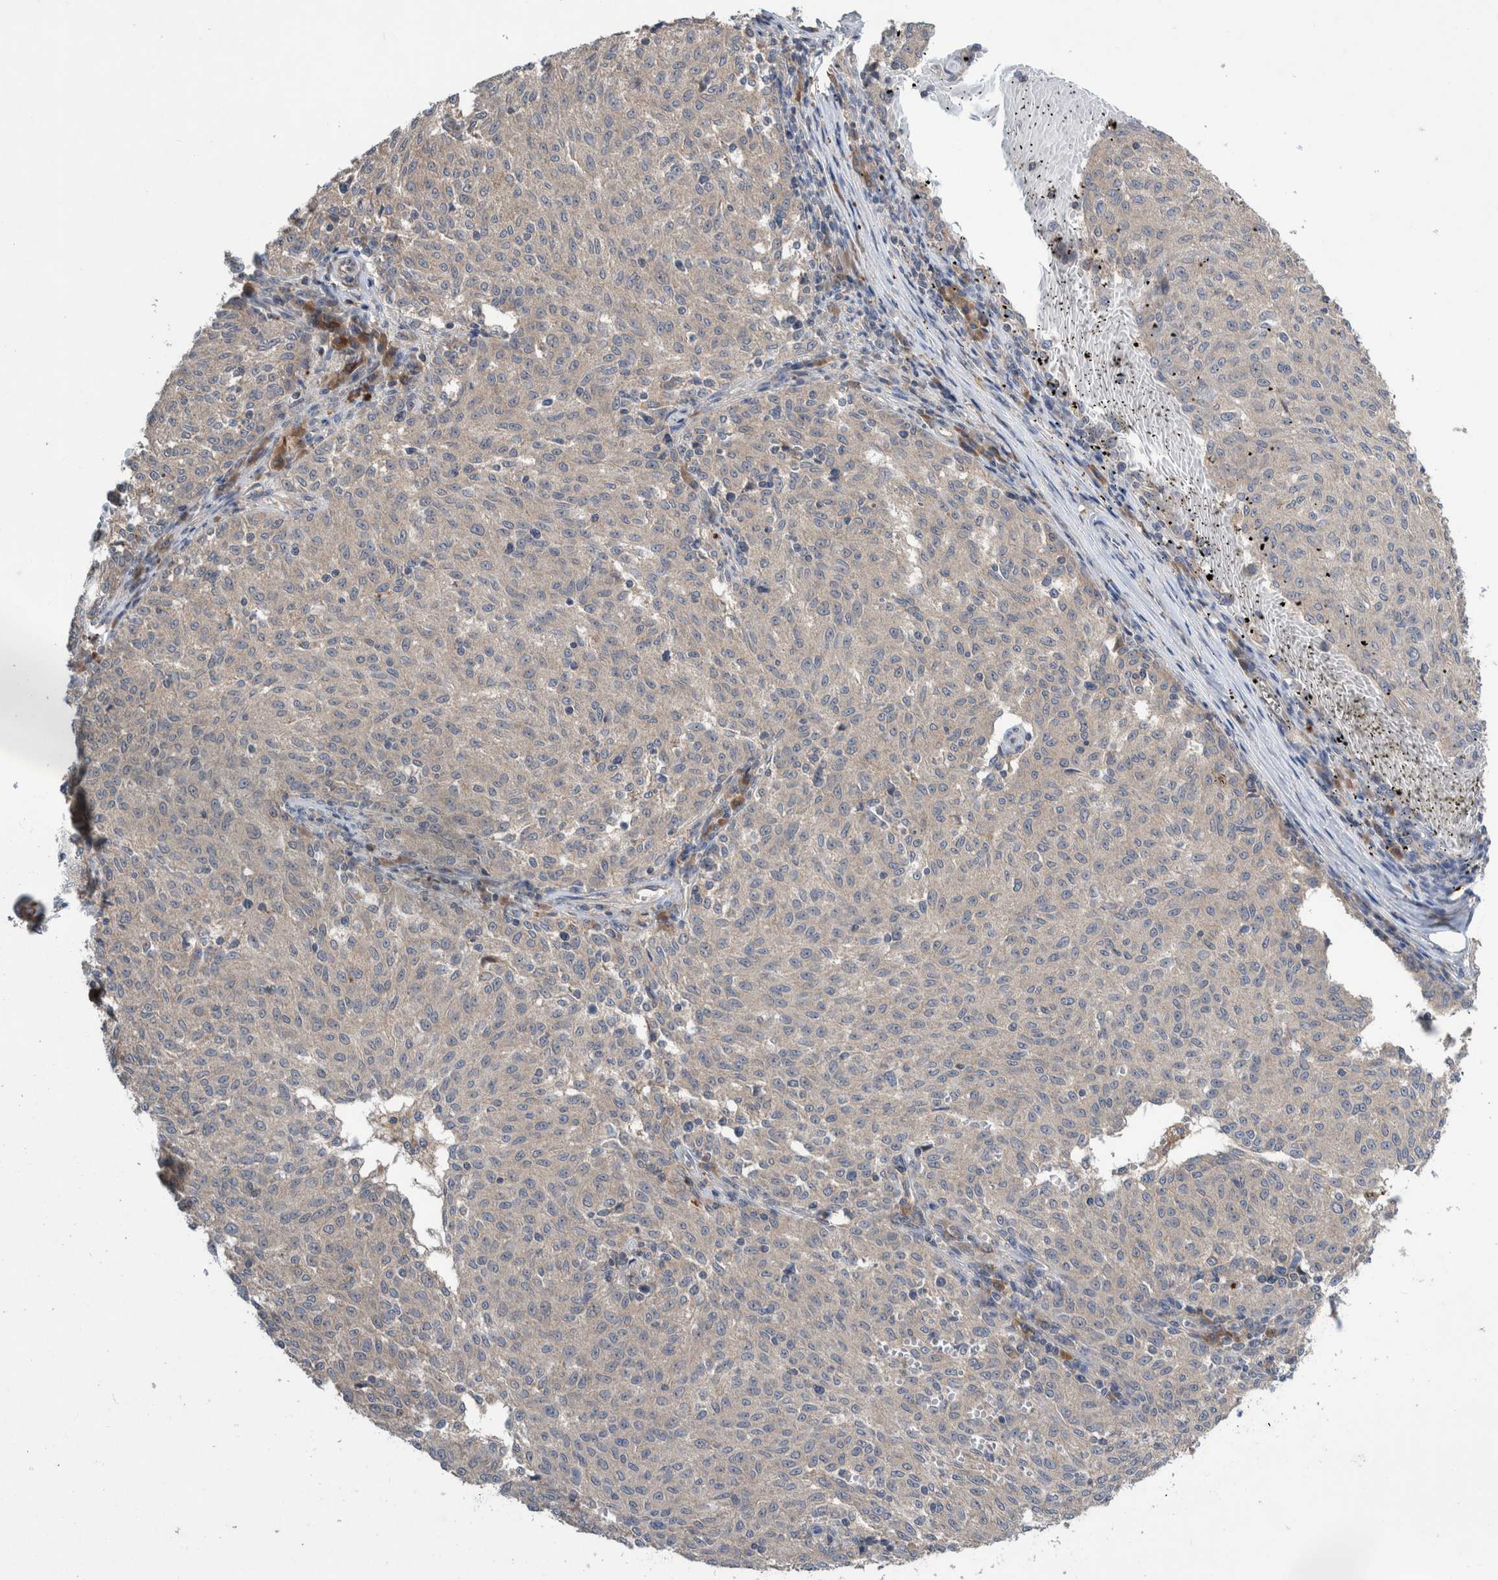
{"staining": {"intensity": "negative", "quantity": "none", "location": "none"}, "tissue": "melanoma", "cell_type": "Tumor cells", "image_type": "cancer", "snomed": [{"axis": "morphology", "description": "Malignant melanoma, NOS"}, {"axis": "topography", "description": "Skin"}], "caption": "Tumor cells are negative for brown protein staining in melanoma.", "gene": "PLPBP", "patient": {"sex": "female", "age": 72}}